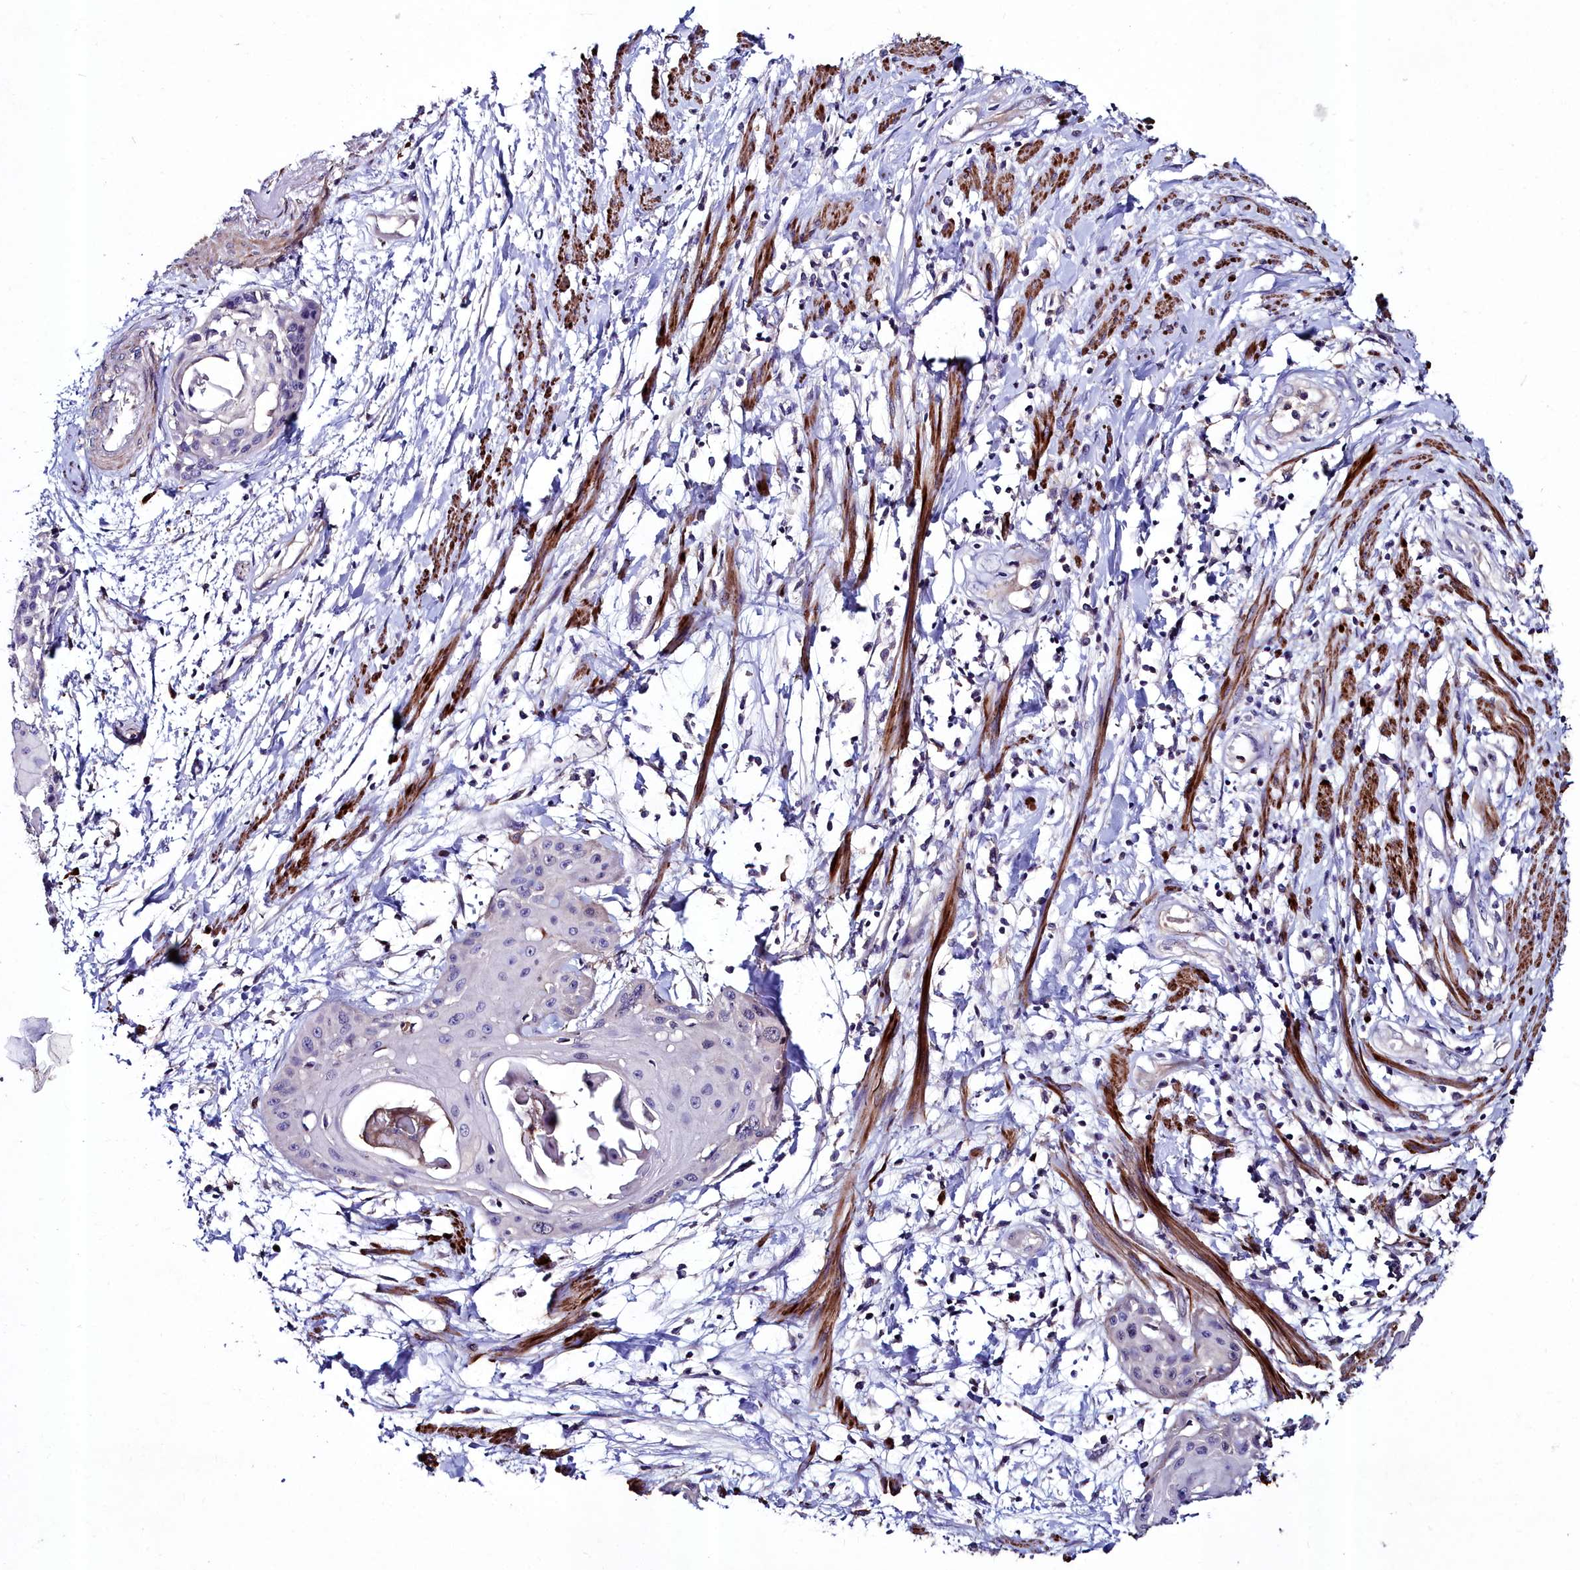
{"staining": {"intensity": "negative", "quantity": "none", "location": "none"}, "tissue": "cervical cancer", "cell_type": "Tumor cells", "image_type": "cancer", "snomed": [{"axis": "morphology", "description": "Squamous cell carcinoma, NOS"}, {"axis": "topography", "description": "Cervix"}], "caption": "Photomicrograph shows no protein staining in tumor cells of squamous cell carcinoma (cervical) tissue. (Stains: DAB immunohistochemistry (IHC) with hematoxylin counter stain, Microscopy: brightfield microscopy at high magnification).", "gene": "AMBRA1", "patient": {"sex": "female", "age": 57}}